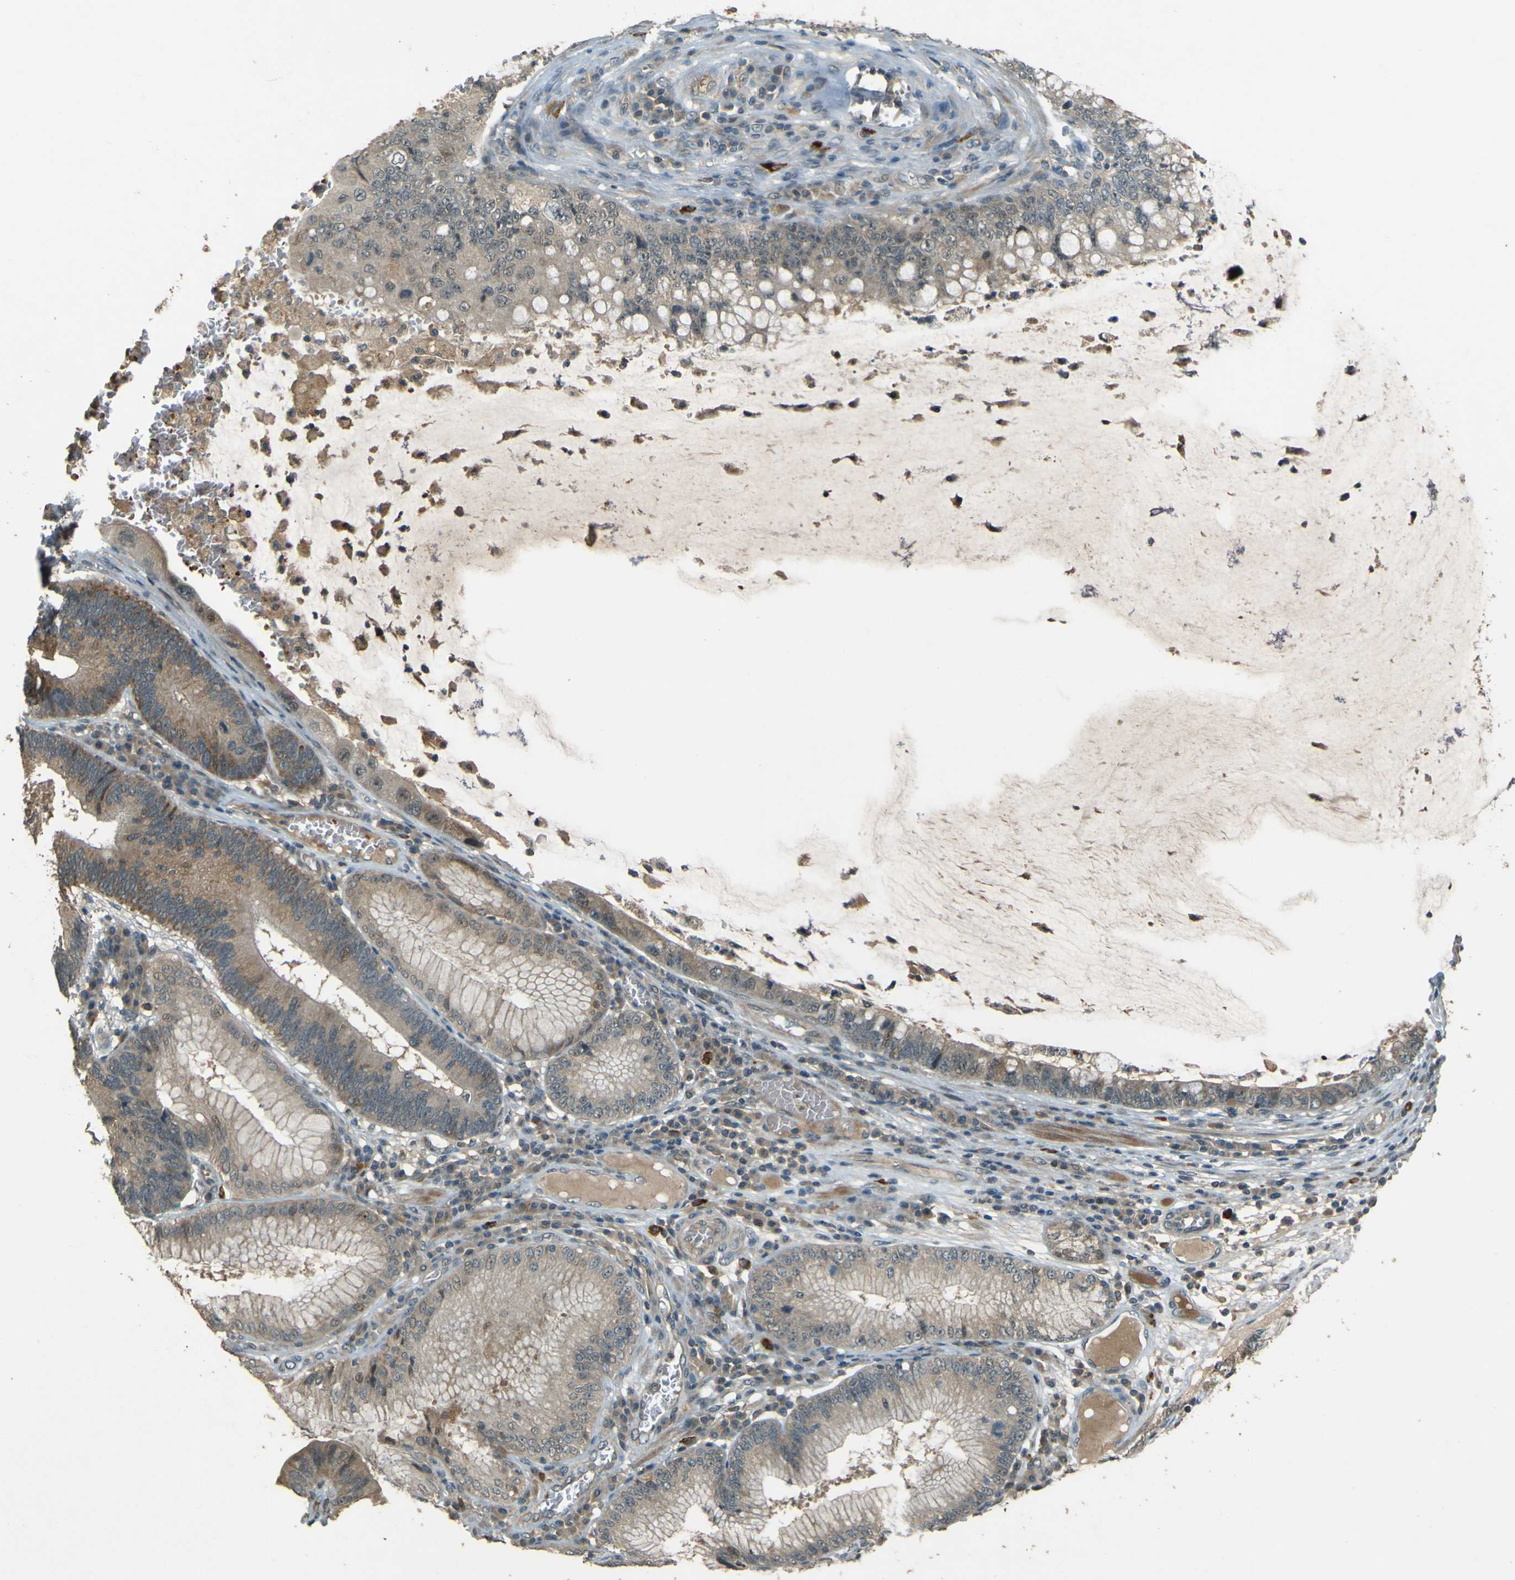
{"staining": {"intensity": "weak", "quantity": ">75%", "location": "cytoplasmic/membranous"}, "tissue": "stomach cancer", "cell_type": "Tumor cells", "image_type": "cancer", "snomed": [{"axis": "morphology", "description": "Adenocarcinoma, NOS"}, {"axis": "topography", "description": "Stomach"}], "caption": "Tumor cells exhibit low levels of weak cytoplasmic/membranous positivity in about >75% of cells in human stomach cancer (adenocarcinoma). (IHC, brightfield microscopy, high magnification).", "gene": "MPDZ", "patient": {"sex": "male", "age": 59}}